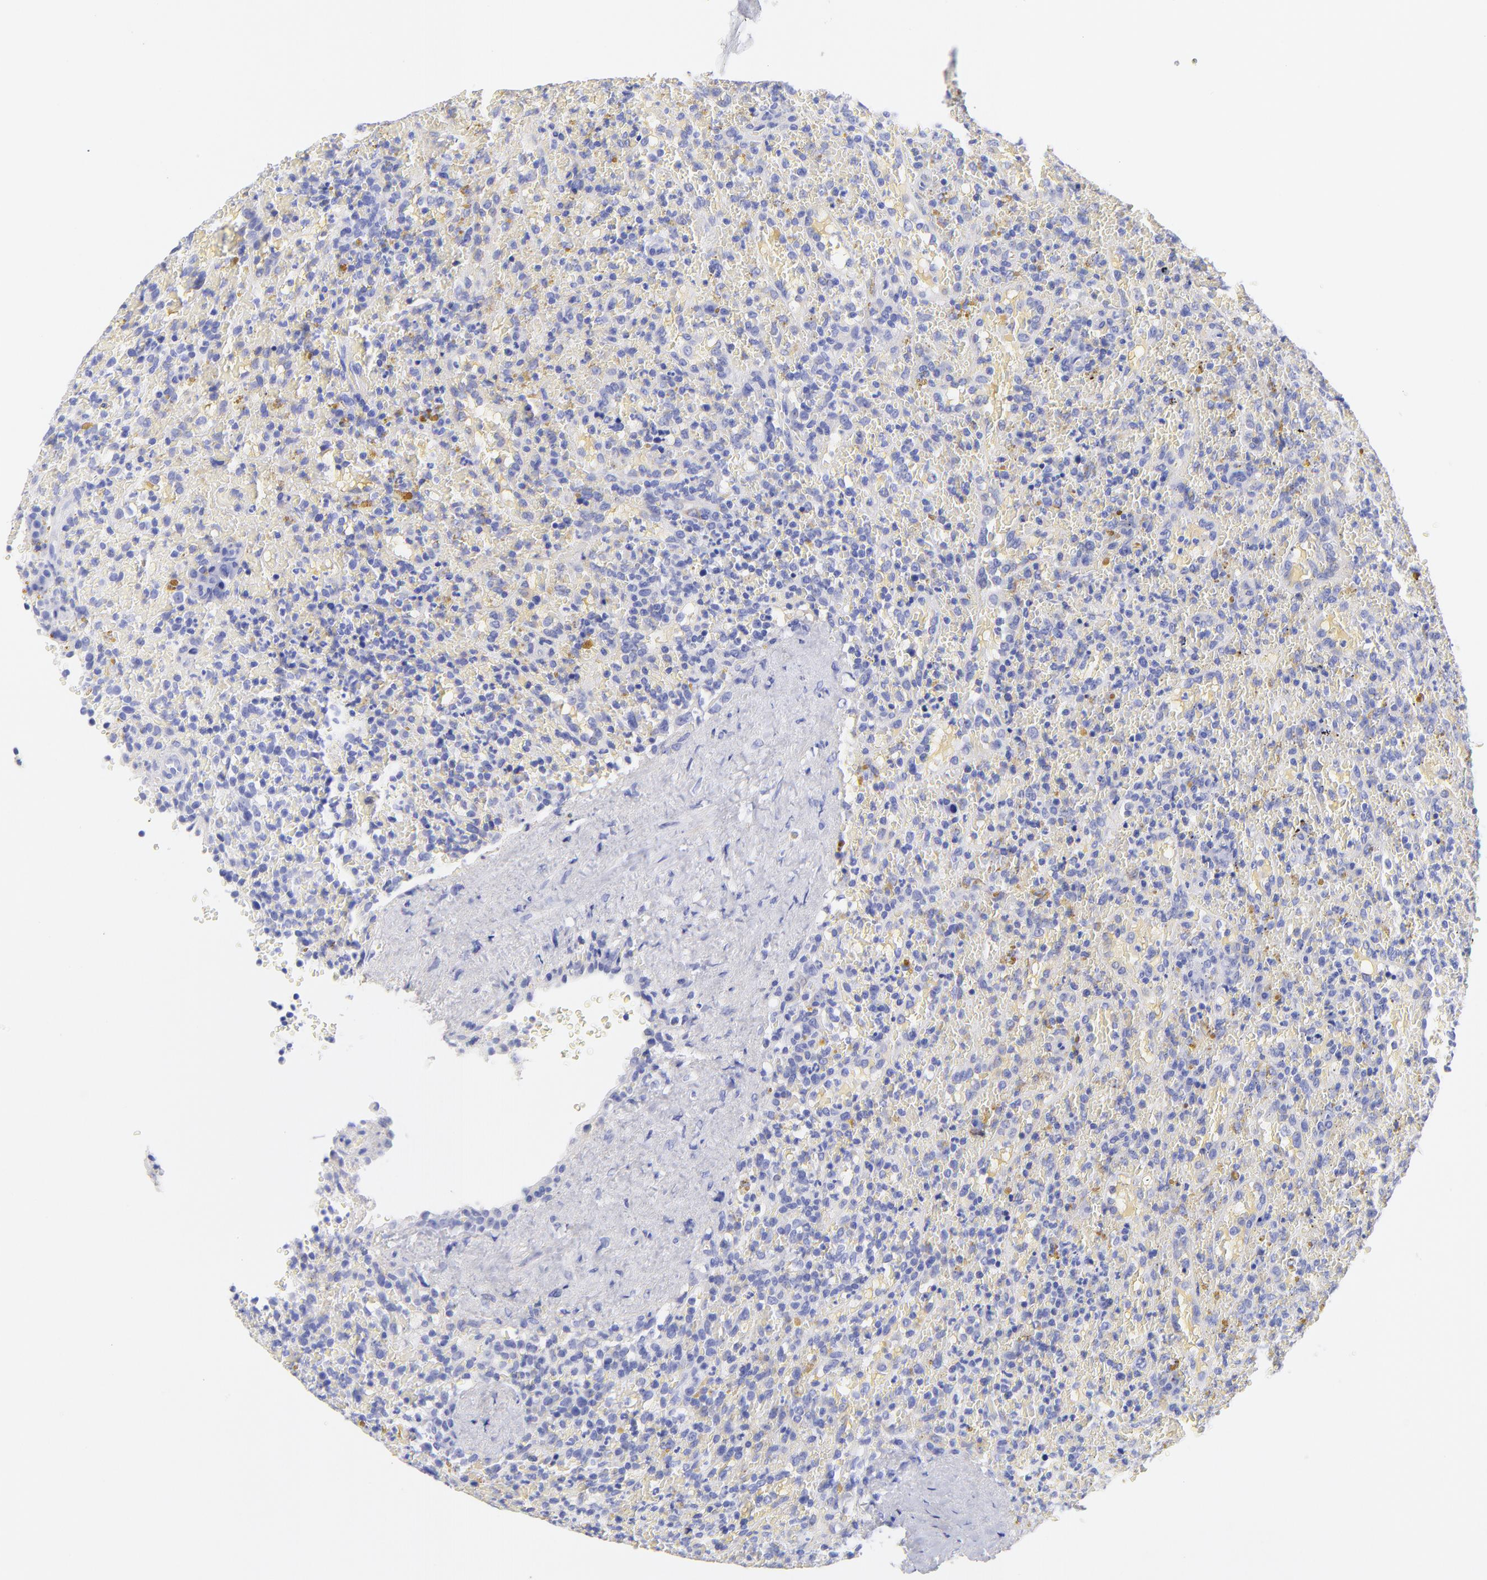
{"staining": {"intensity": "negative", "quantity": "none", "location": "none"}, "tissue": "lymphoma", "cell_type": "Tumor cells", "image_type": "cancer", "snomed": [{"axis": "morphology", "description": "Malignant lymphoma, non-Hodgkin's type, High grade"}, {"axis": "topography", "description": "Spleen"}, {"axis": "topography", "description": "Lymph node"}], "caption": "Photomicrograph shows no protein positivity in tumor cells of lymphoma tissue.", "gene": "C1QTNF6", "patient": {"sex": "female", "age": 70}}